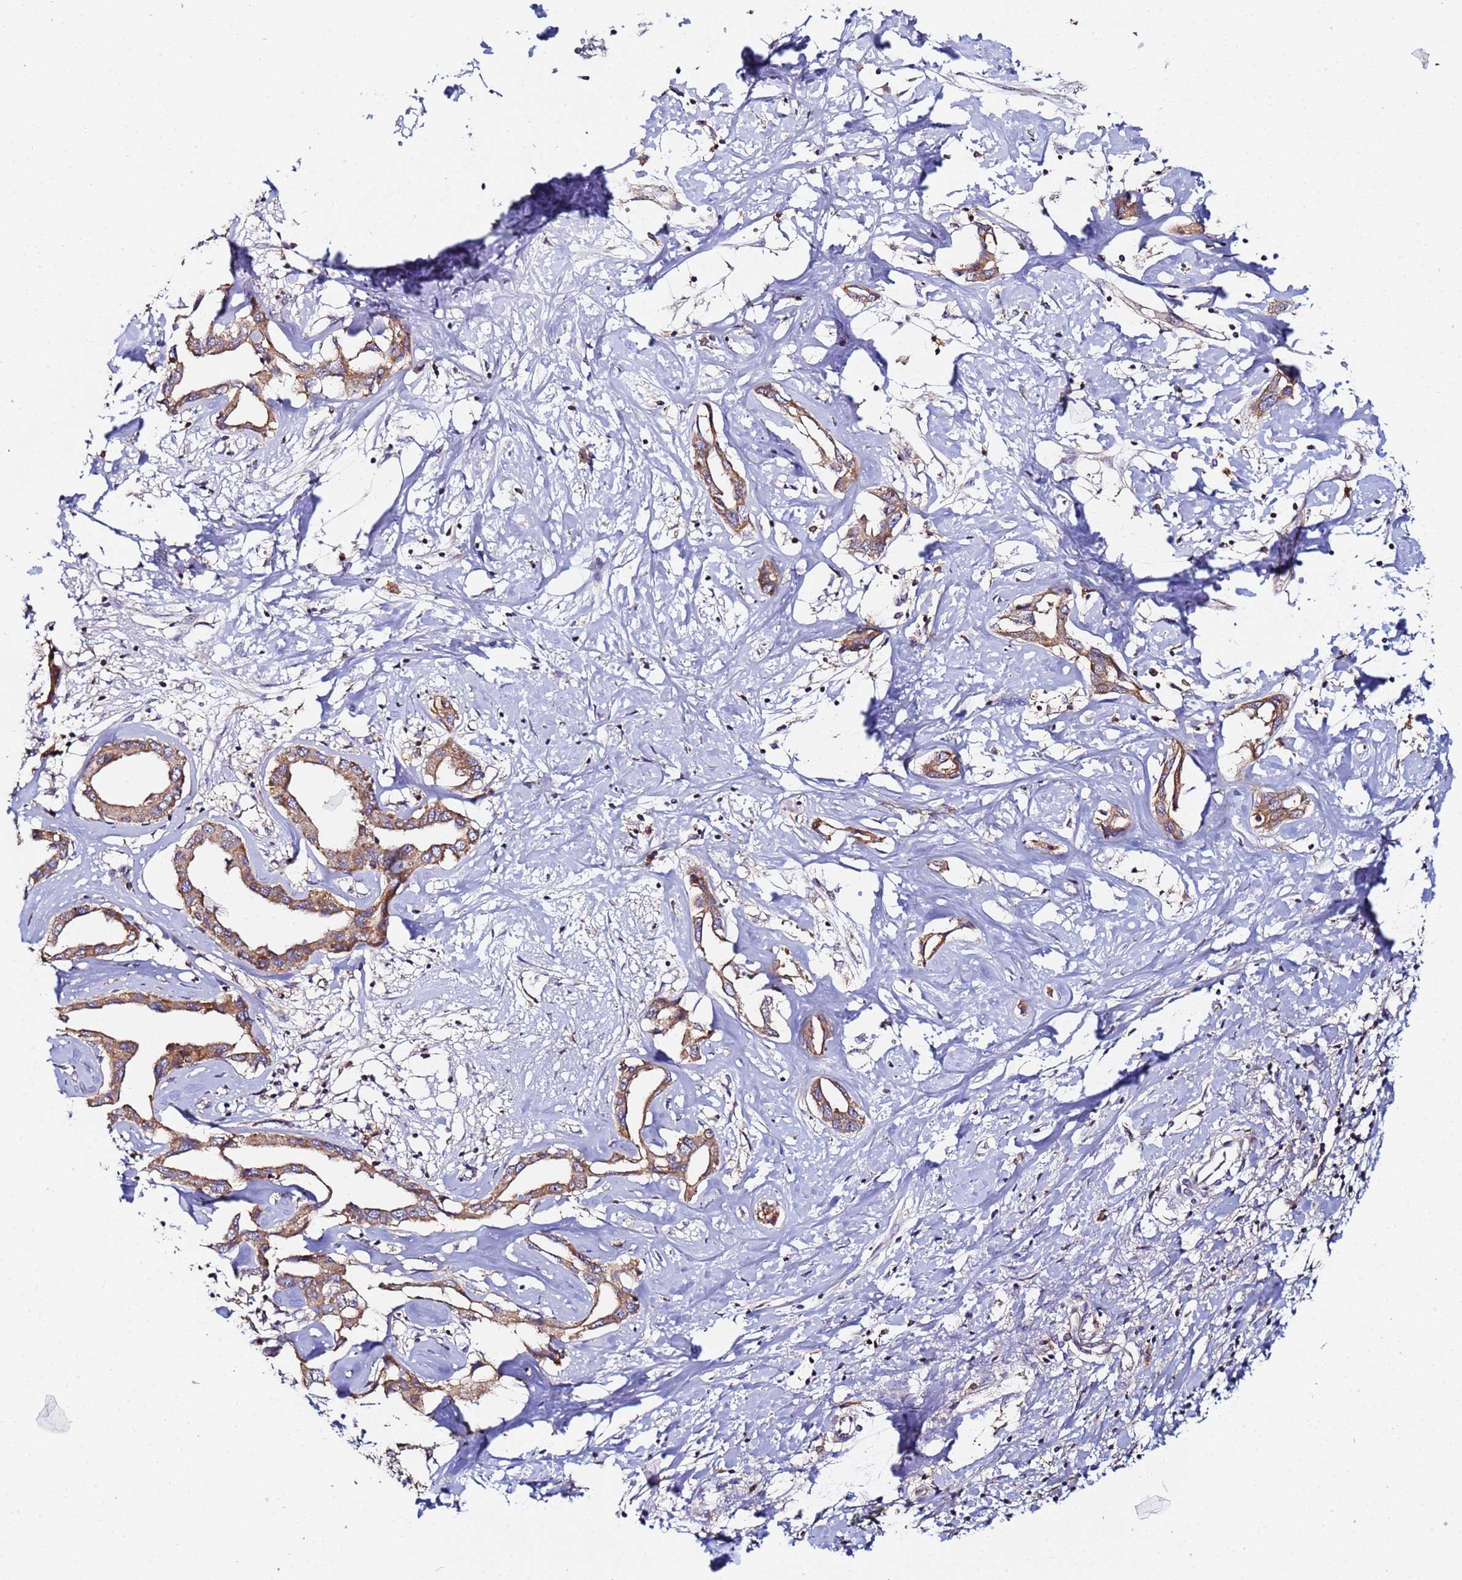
{"staining": {"intensity": "moderate", "quantity": ">75%", "location": "cytoplasmic/membranous"}, "tissue": "liver cancer", "cell_type": "Tumor cells", "image_type": "cancer", "snomed": [{"axis": "morphology", "description": "Cholangiocarcinoma"}, {"axis": "topography", "description": "Liver"}], "caption": "Immunohistochemical staining of liver cholangiocarcinoma shows medium levels of moderate cytoplasmic/membranous protein expression in approximately >75% of tumor cells.", "gene": "CCDC127", "patient": {"sex": "male", "age": 59}}